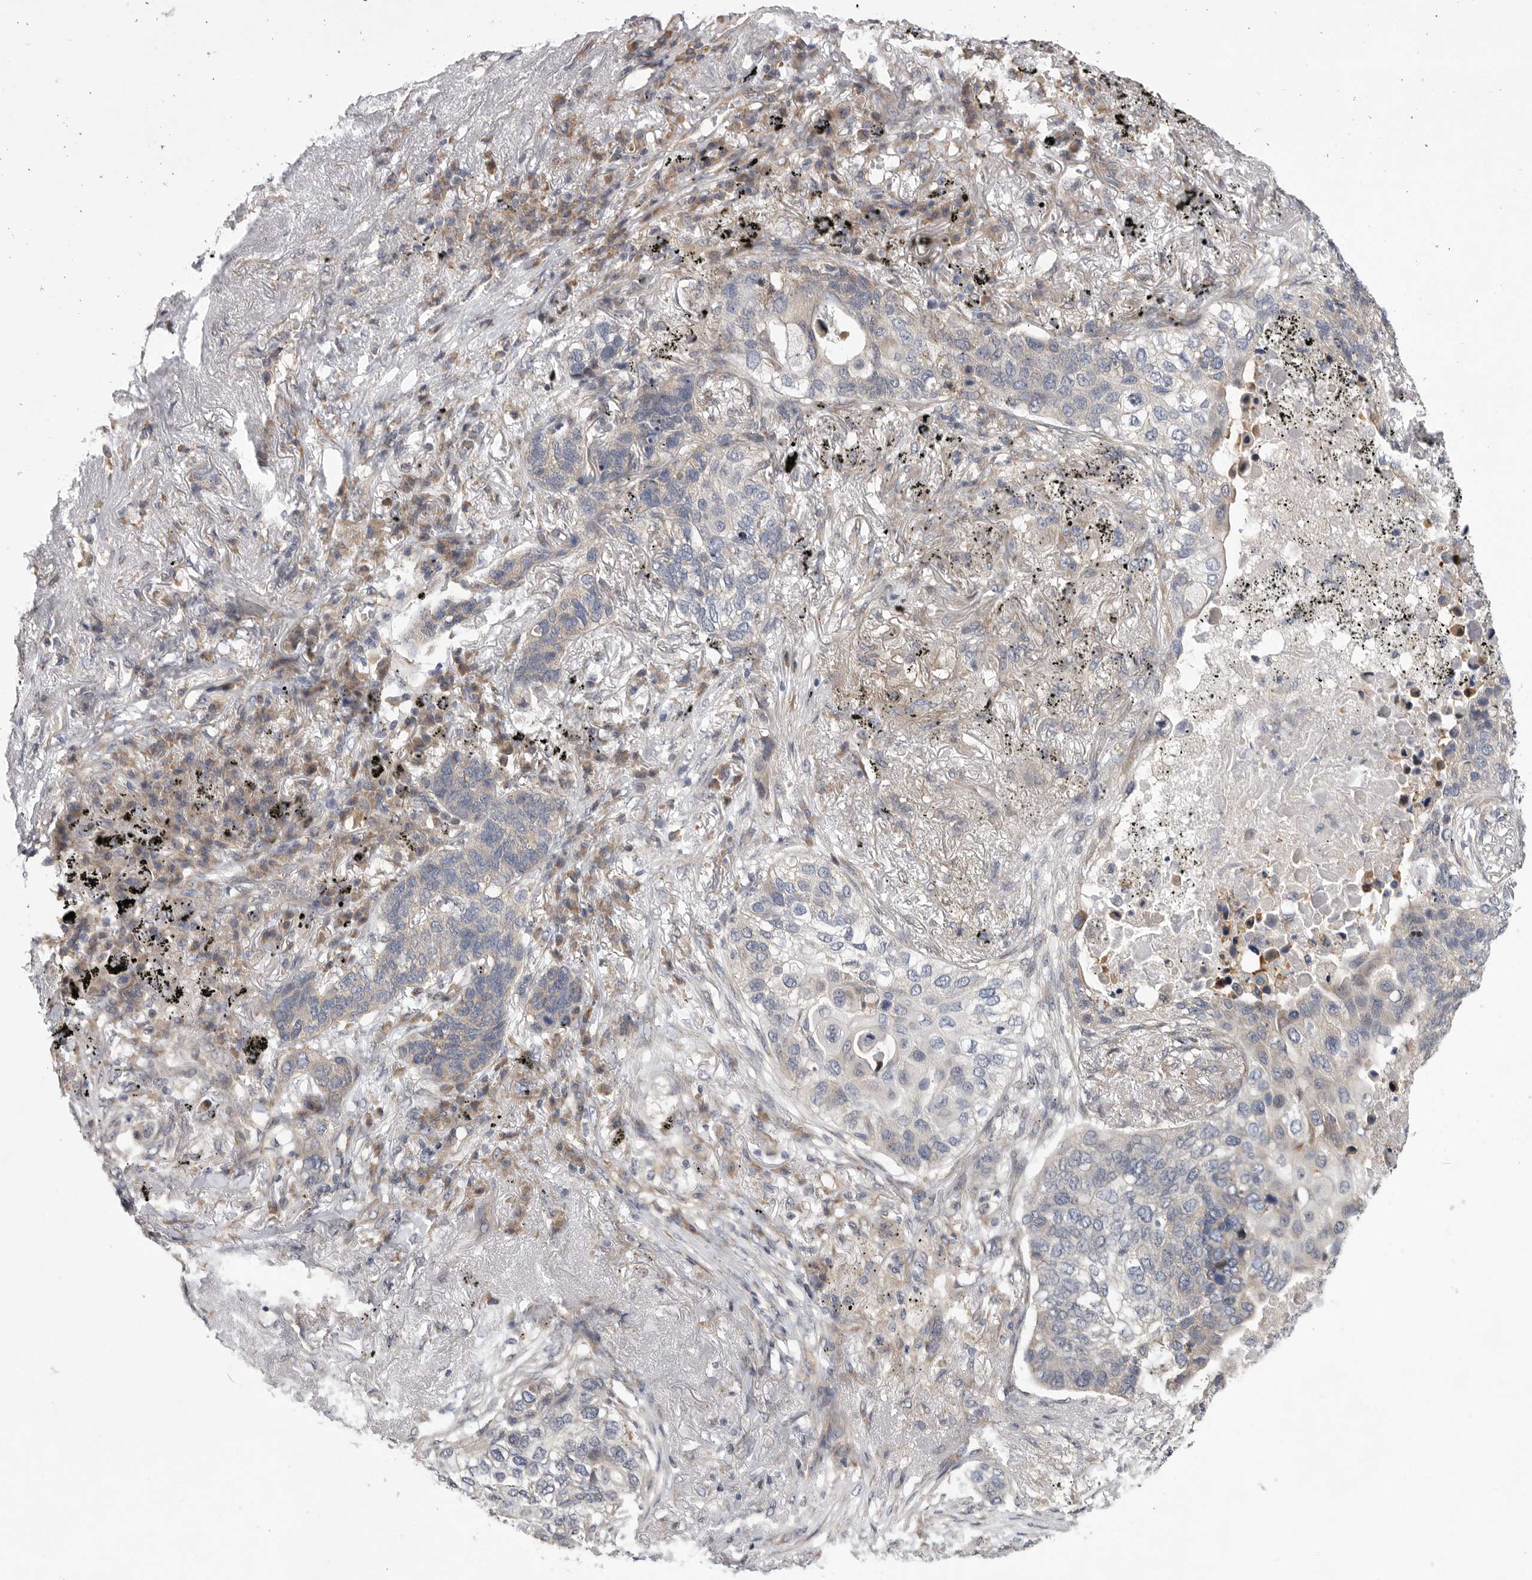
{"staining": {"intensity": "negative", "quantity": "none", "location": "none"}, "tissue": "lung cancer", "cell_type": "Tumor cells", "image_type": "cancer", "snomed": [{"axis": "morphology", "description": "Squamous cell carcinoma, NOS"}, {"axis": "topography", "description": "Lung"}], "caption": "Immunohistochemical staining of lung cancer demonstrates no significant expression in tumor cells.", "gene": "FBXO43", "patient": {"sex": "female", "age": 63}}